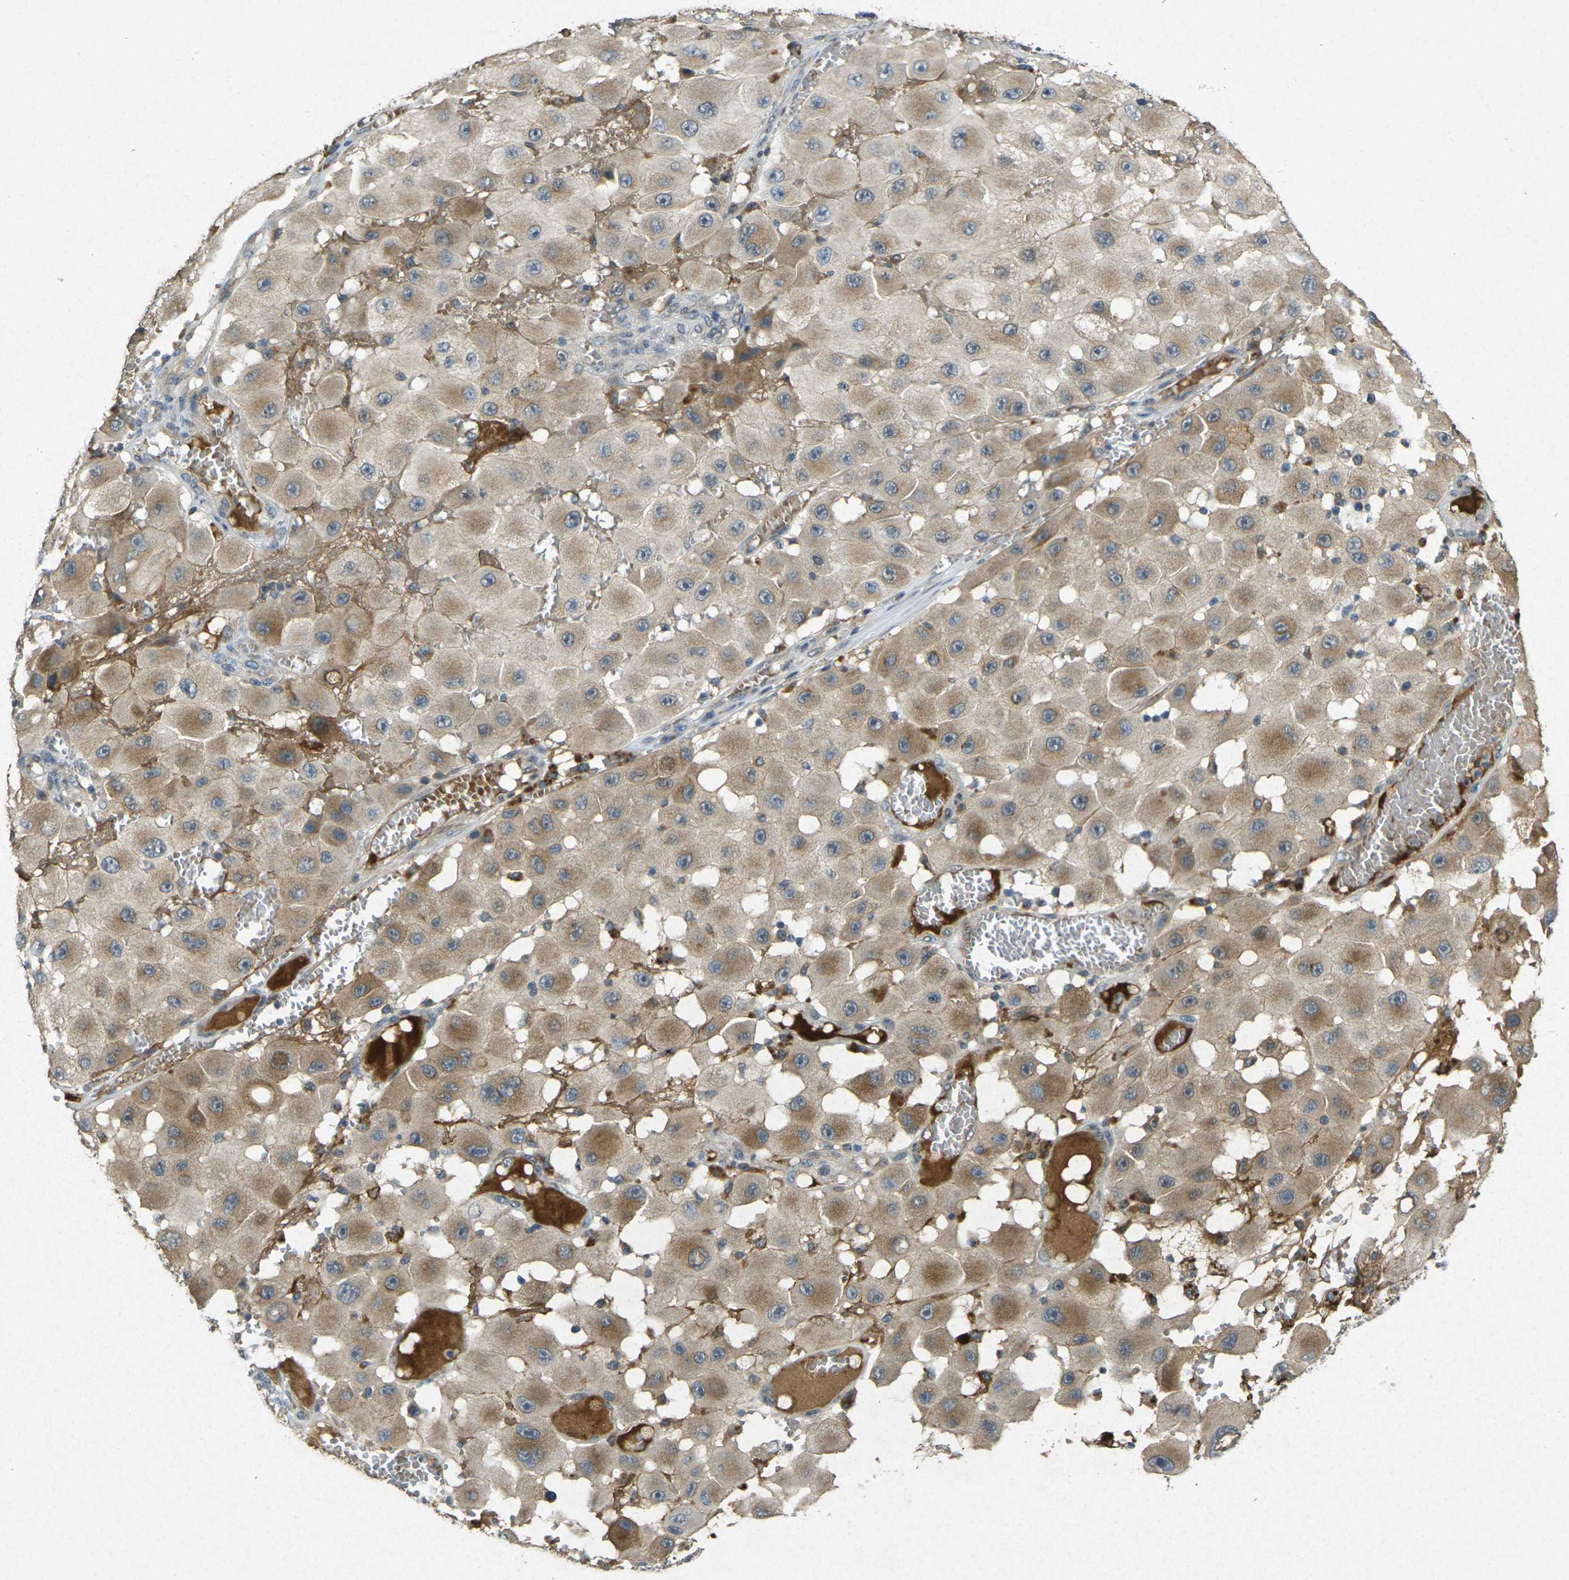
{"staining": {"intensity": "weak", "quantity": ">75%", "location": "cytoplasmic/membranous"}, "tissue": "melanoma", "cell_type": "Tumor cells", "image_type": "cancer", "snomed": [{"axis": "morphology", "description": "Malignant melanoma, NOS"}, {"axis": "topography", "description": "Skin"}], "caption": "This image shows immunohistochemistry staining of malignant melanoma, with low weak cytoplasmic/membranous expression in about >75% of tumor cells.", "gene": "RGMA", "patient": {"sex": "female", "age": 81}}